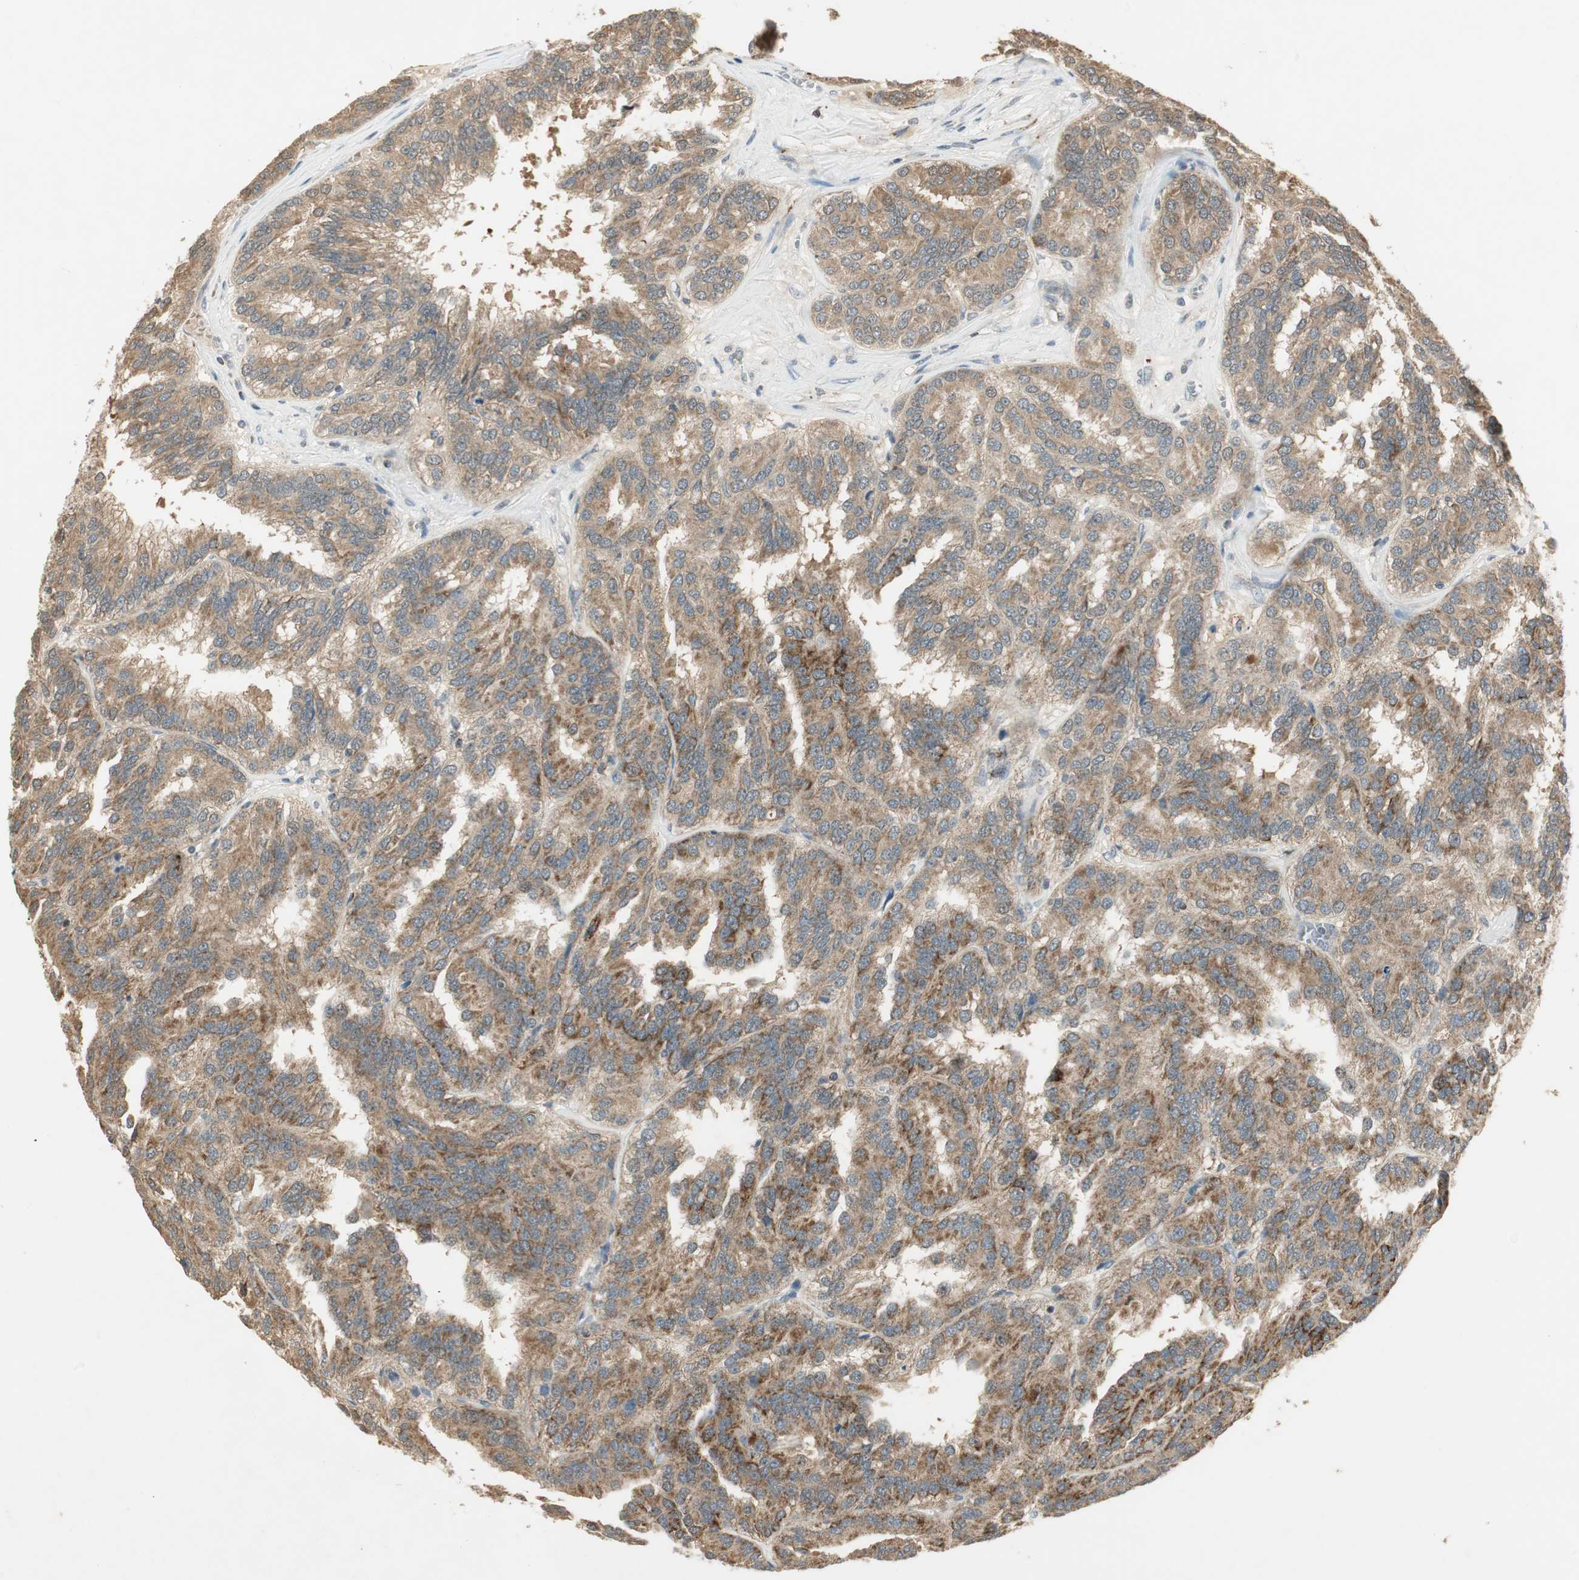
{"staining": {"intensity": "strong", "quantity": ">75%", "location": "cytoplasmic/membranous"}, "tissue": "renal cancer", "cell_type": "Tumor cells", "image_type": "cancer", "snomed": [{"axis": "morphology", "description": "Adenocarcinoma, NOS"}, {"axis": "topography", "description": "Kidney"}], "caption": "High-power microscopy captured an IHC photomicrograph of renal cancer, revealing strong cytoplasmic/membranous expression in about >75% of tumor cells.", "gene": "USP2", "patient": {"sex": "male", "age": 46}}